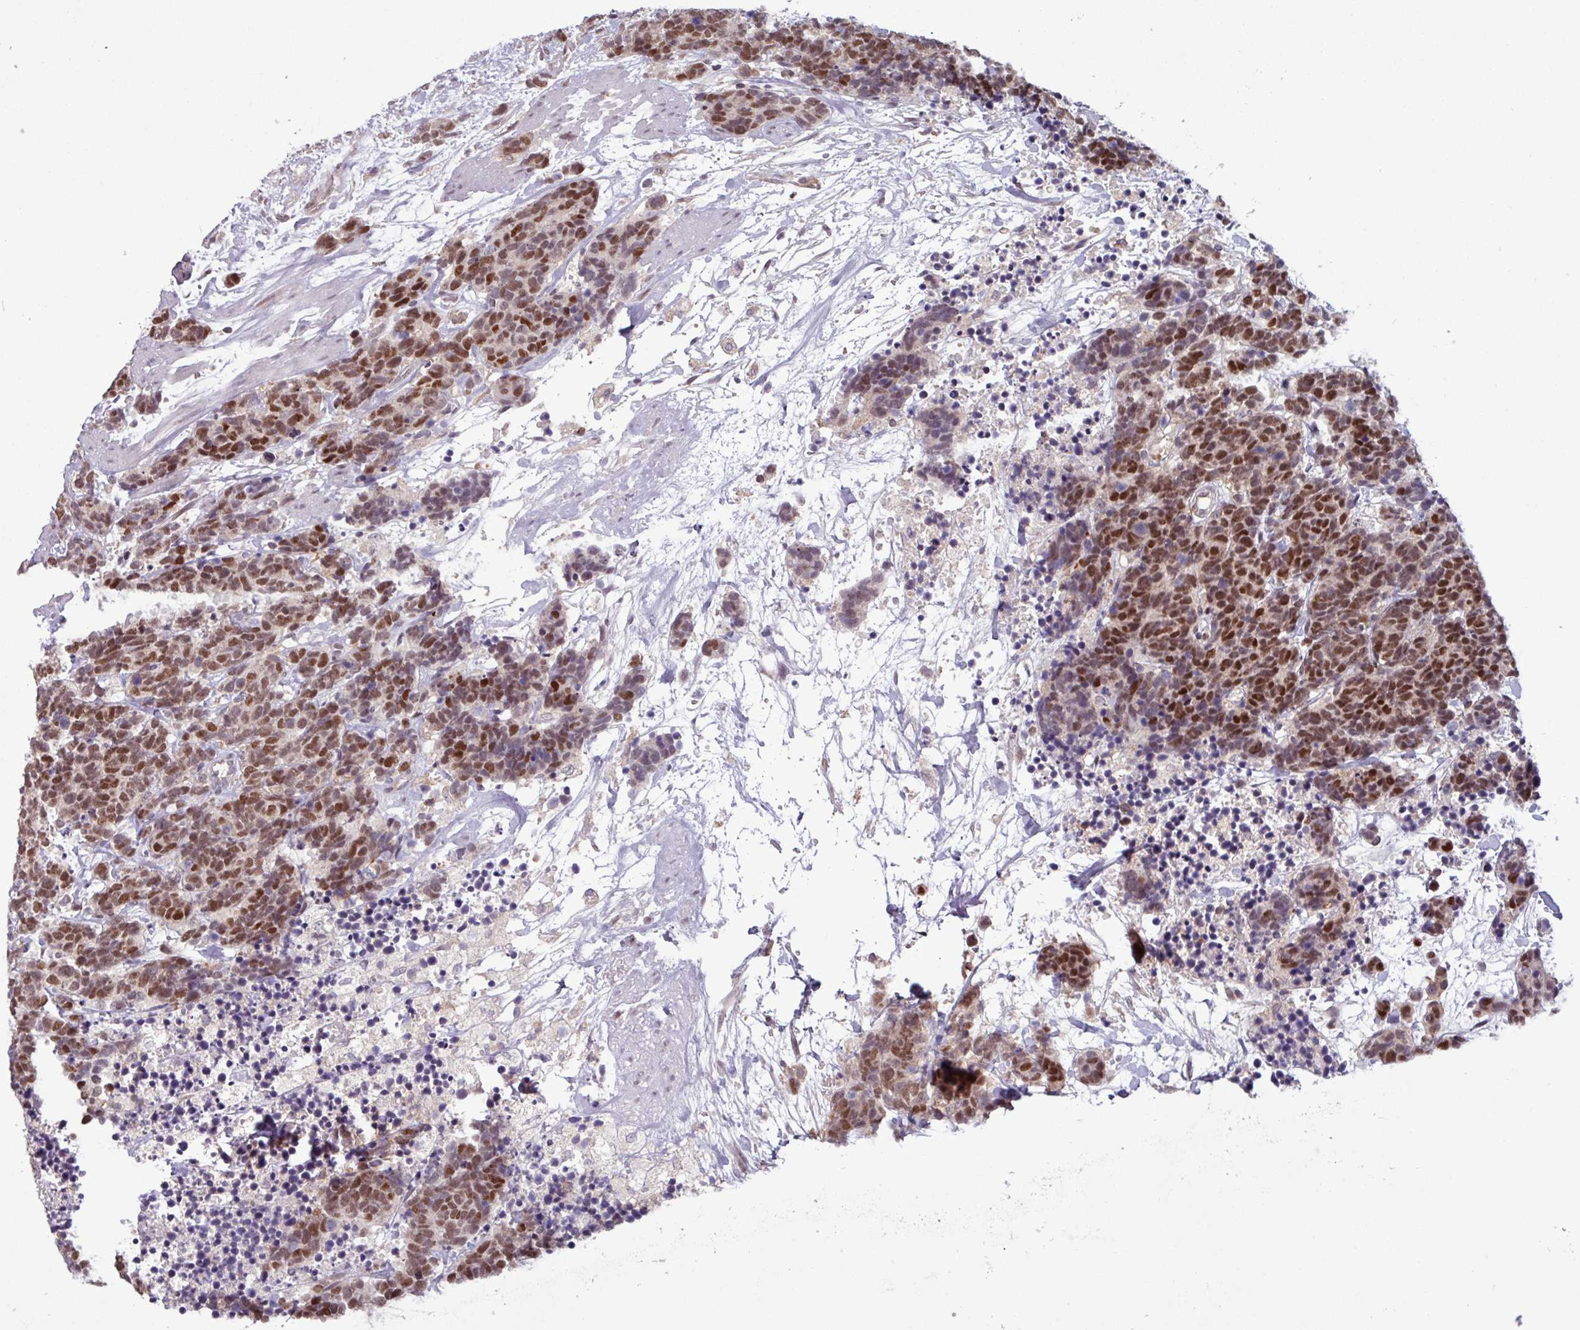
{"staining": {"intensity": "moderate", "quantity": "25%-75%", "location": "nuclear"}, "tissue": "carcinoid", "cell_type": "Tumor cells", "image_type": "cancer", "snomed": [{"axis": "morphology", "description": "Carcinoma, NOS"}, {"axis": "morphology", "description": "Carcinoid, malignant, NOS"}, {"axis": "topography", "description": "Prostate"}], "caption": "Brown immunohistochemical staining in human carcinoid (malignant) shows moderate nuclear expression in approximately 25%-75% of tumor cells.", "gene": "PRRX1", "patient": {"sex": "male", "age": 57}}